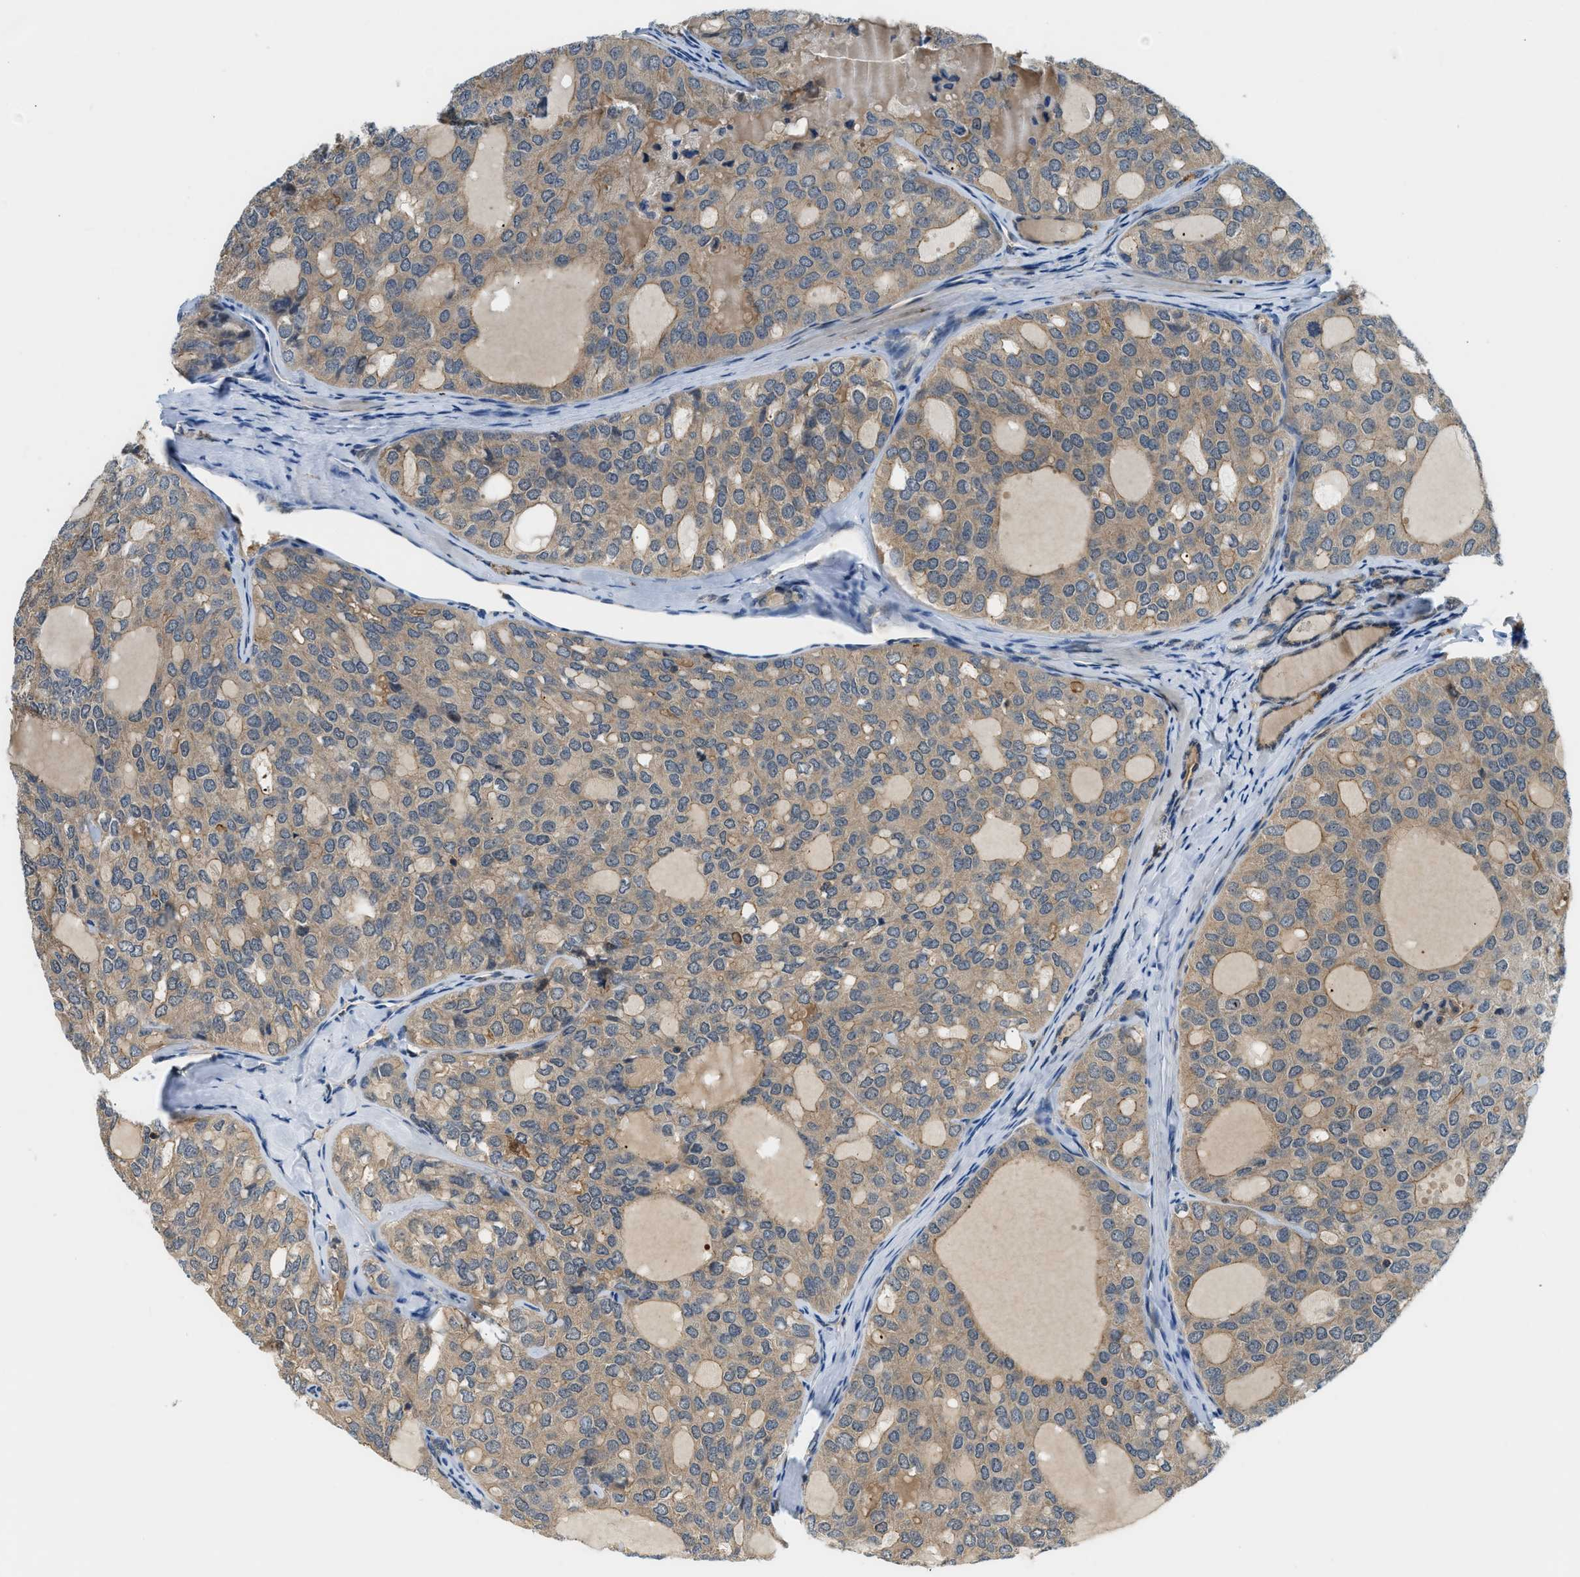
{"staining": {"intensity": "weak", "quantity": "25%-75%", "location": "cytoplasmic/membranous"}, "tissue": "thyroid cancer", "cell_type": "Tumor cells", "image_type": "cancer", "snomed": [{"axis": "morphology", "description": "Follicular adenoma carcinoma, NOS"}, {"axis": "topography", "description": "Thyroid gland"}], "caption": "Brown immunohistochemical staining in thyroid cancer (follicular adenoma carcinoma) displays weak cytoplasmic/membranous staining in about 25%-75% of tumor cells.", "gene": "CBLB", "patient": {"sex": "male", "age": 75}}